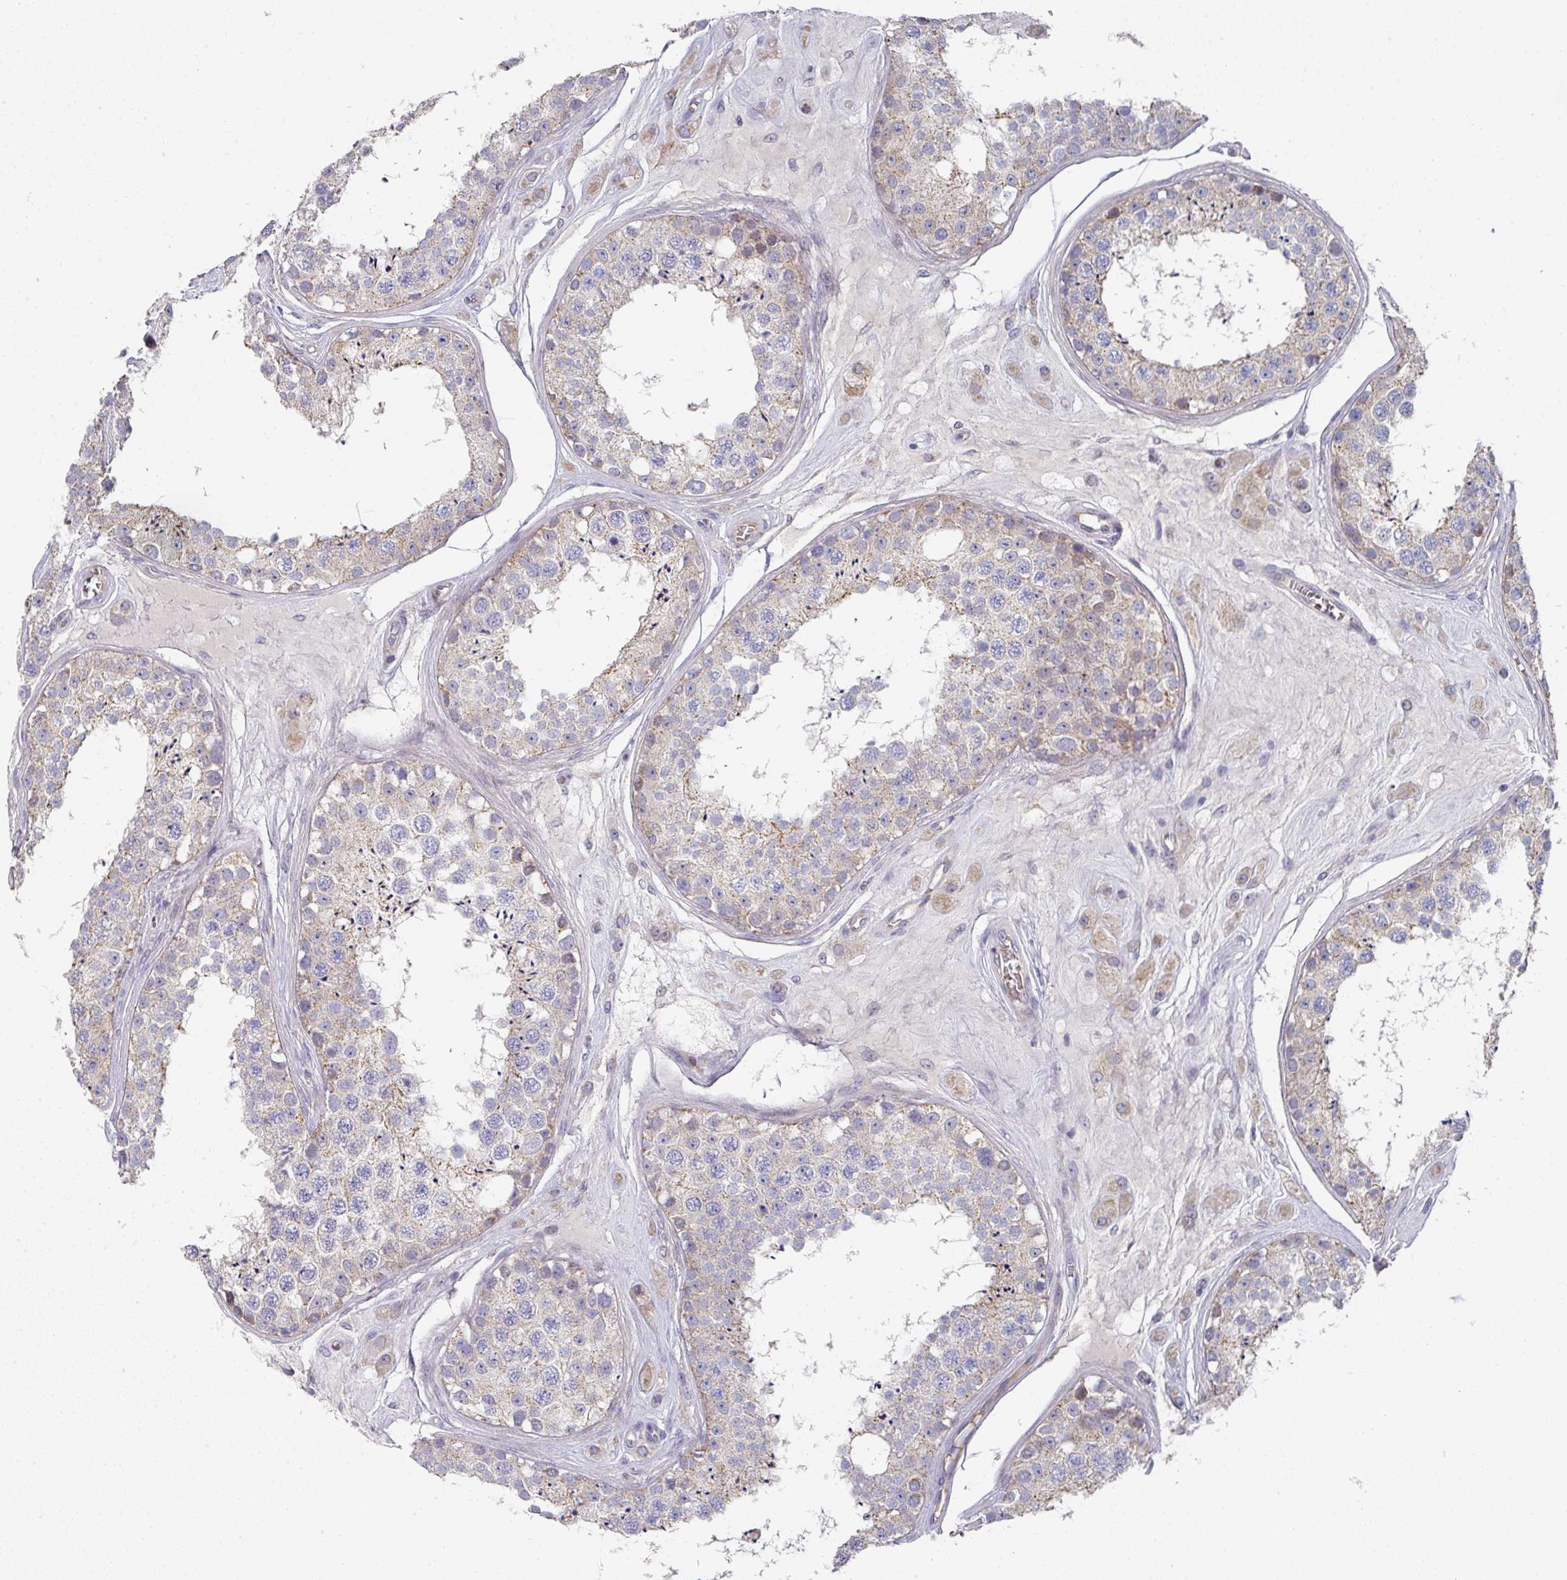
{"staining": {"intensity": "moderate", "quantity": "<25%", "location": "cytoplasmic/membranous"}, "tissue": "testis", "cell_type": "Cells in seminiferous ducts", "image_type": "normal", "snomed": [{"axis": "morphology", "description": "Normal tissue, NOS"}, {"axis": "topography", "description": "Testis"}], "caption": "This is a histology image of immunohistochemistry (IHC) staining of benign testis, which shows moderate positivity in the cytoplasmic/membranous of cells in seminiferous ducts.", "gene": "PYROXD2", "patient": {"sex": "male", "age": 25}}